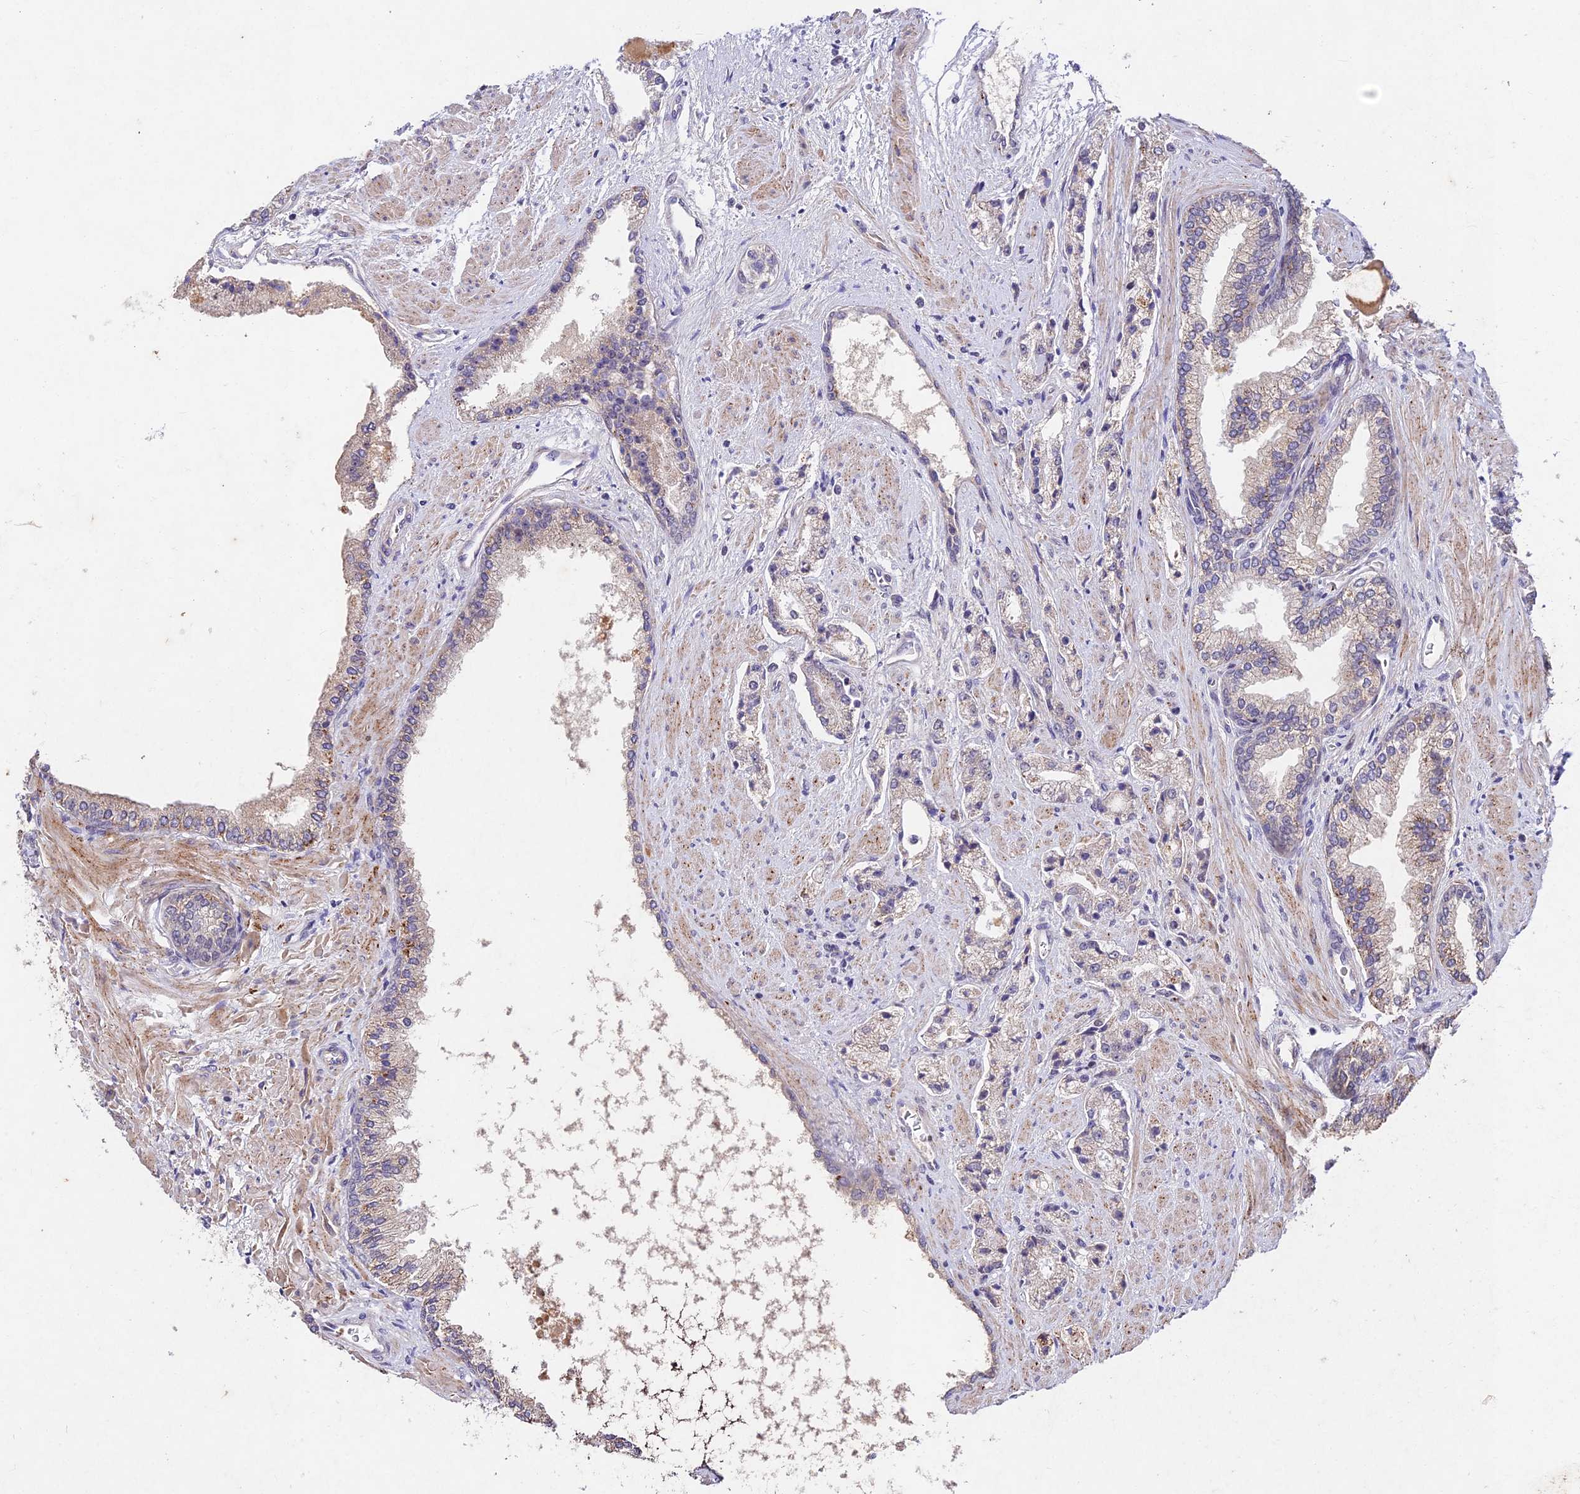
{"staining": {"intensity": "negative", "quantity": "none", "location": "none"}, "tissue": "prostate cancer", "cell_type": "Tumor cells", "image_type": "cancer", "snomed": [{"axis": "morphology", "description": "Adenocarcinoma, High grade"}, {"axis": "topography", "description": "Prostate"}], "caption": "A histopathology image of prostate cancer stained for a protein reveals no brown staining in tumor cells.", "gene": "RAVER1", "patient": {"sex": "male", "age": 67}}